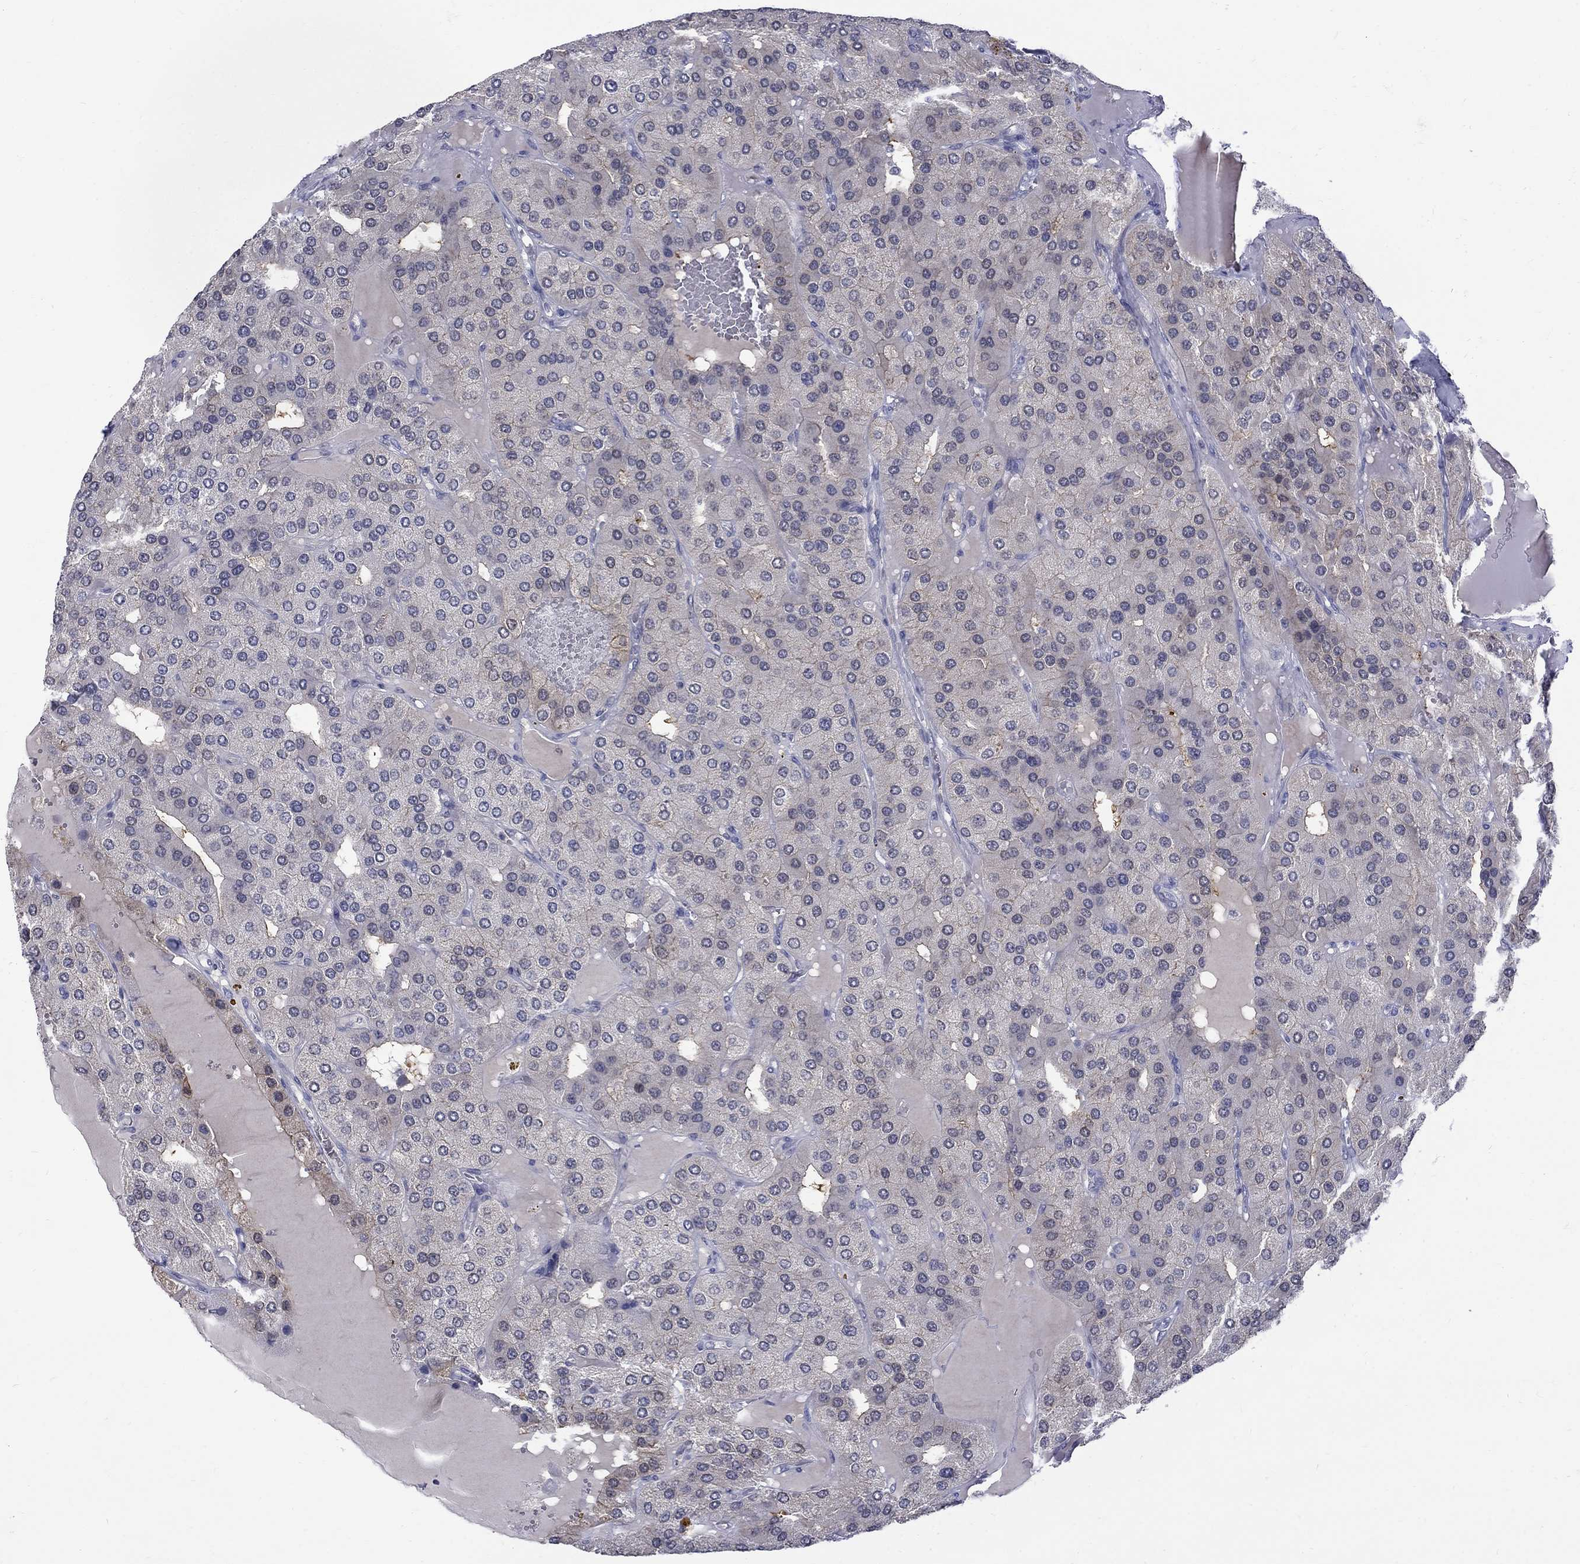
{"staining": {"intensity": "negative", "quantity": "none", "location": "none"}, "tissue": "parathyroid gland", "cell_type": "Glandular cells", "image_type": "normal", "snomed": [{"axis": "morphology", "description": "Normal tissue, NOS"}, {"axis": "morphology", "description": "Adenoma, NOS"}, {"axis": "topography", "description": "Parathyroid gland"}], "caption": "There is no significant positivity in glandular cells of parathyroid gland. The staining is performed using DAB brown chromogen with nuclei counter-stained in using hematoxylin.", "gene": "HKDC1", "patient": {"sex": "female", "age": 86}}